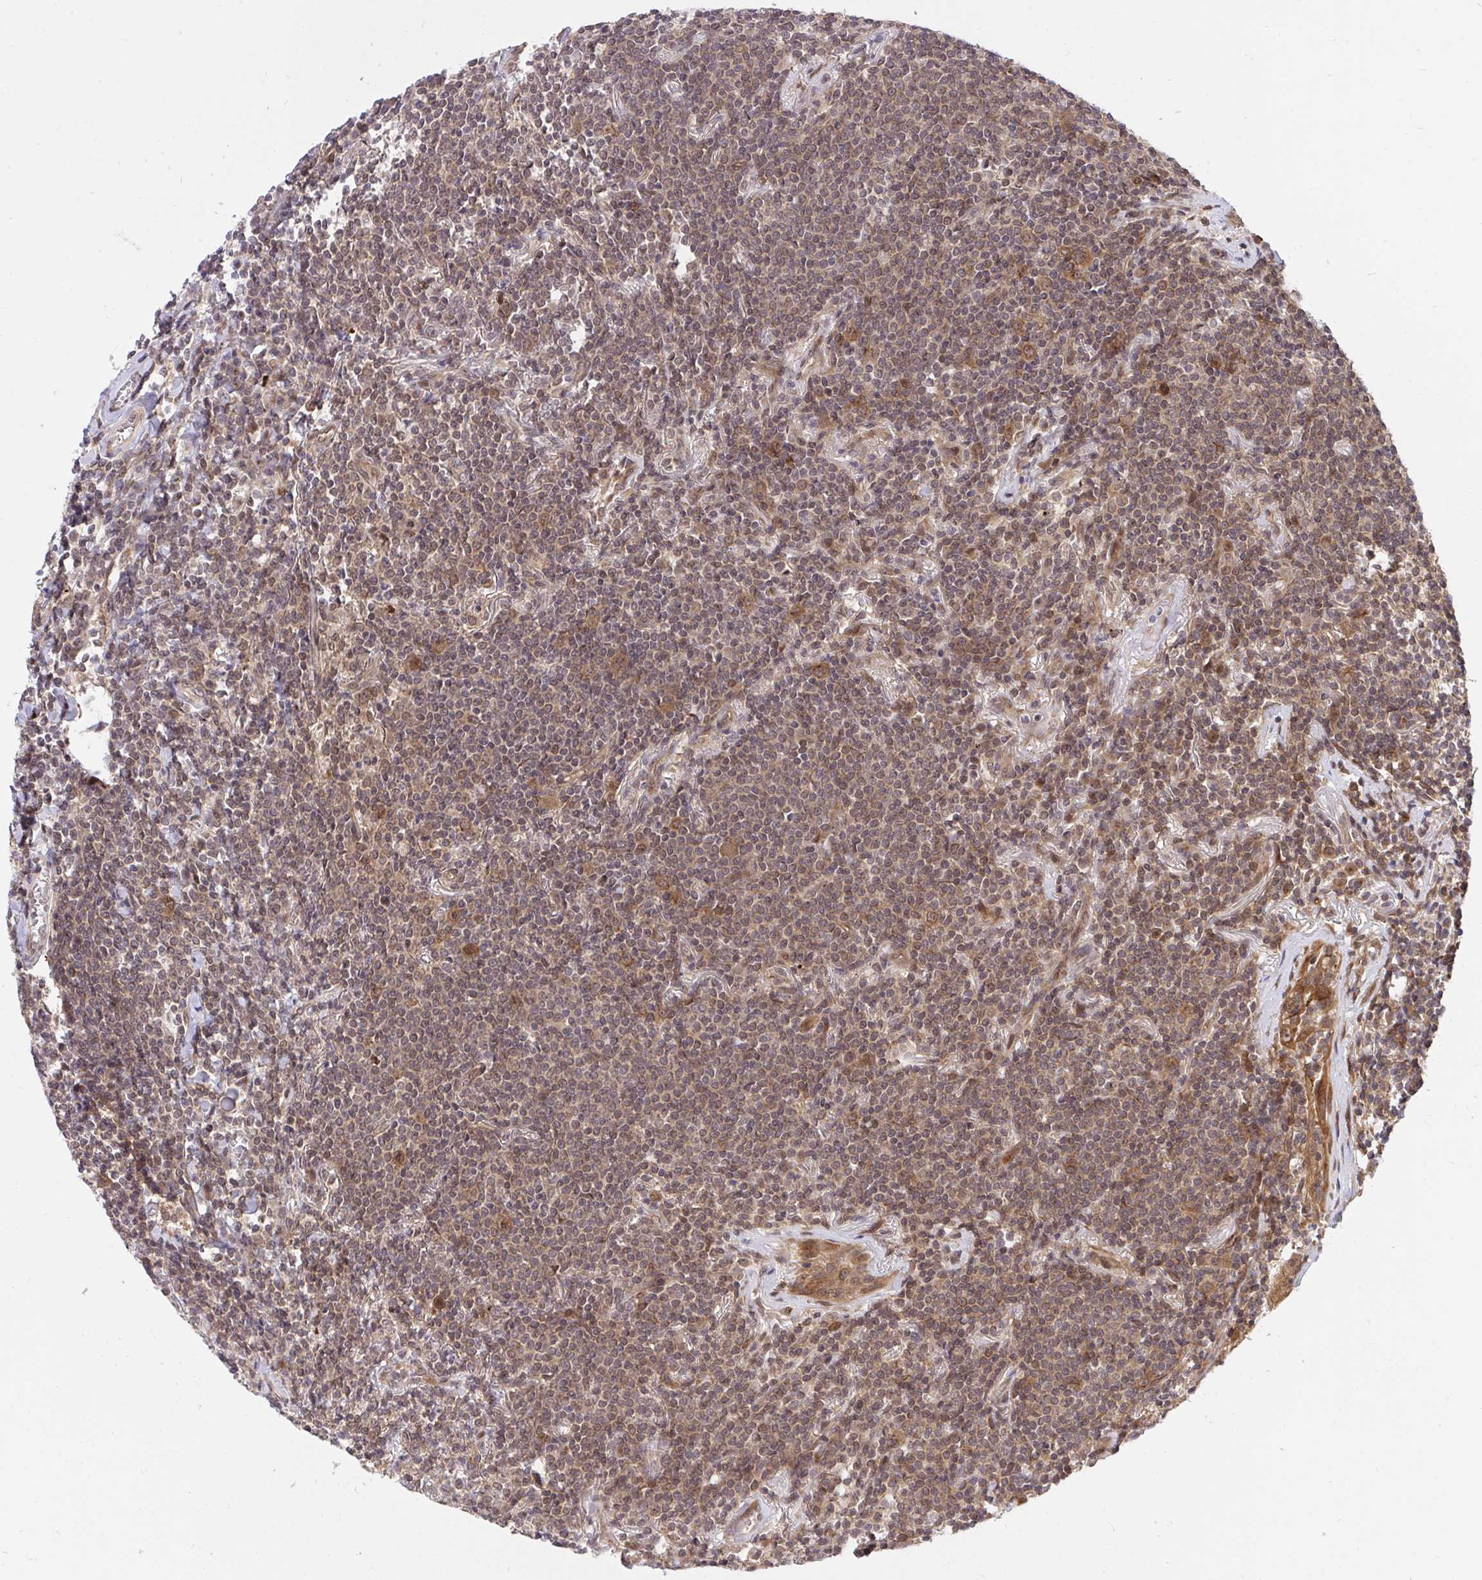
{"staining": {"intensity": "weak", "quantity": ">75%", "location": "cytoplasmic/membranous"}, "tissue": "lymphoma", "cell_type": "Tumor cells", "image_type": "cancer", "snomed": [{"axis": "morphology", "description": "Malignant lymphoma, non-Hodgkin's type, Low grade"}, {"axis": "topography", "description": "Lung"}], "caption": "Brown immunohistochemical staining in lymphoma demonstrates weak cytoplasmic/membranous staining in about >75% of tumor cells.", "gene": "ERI1", "patient": {"sex": "female", "age": 71}}